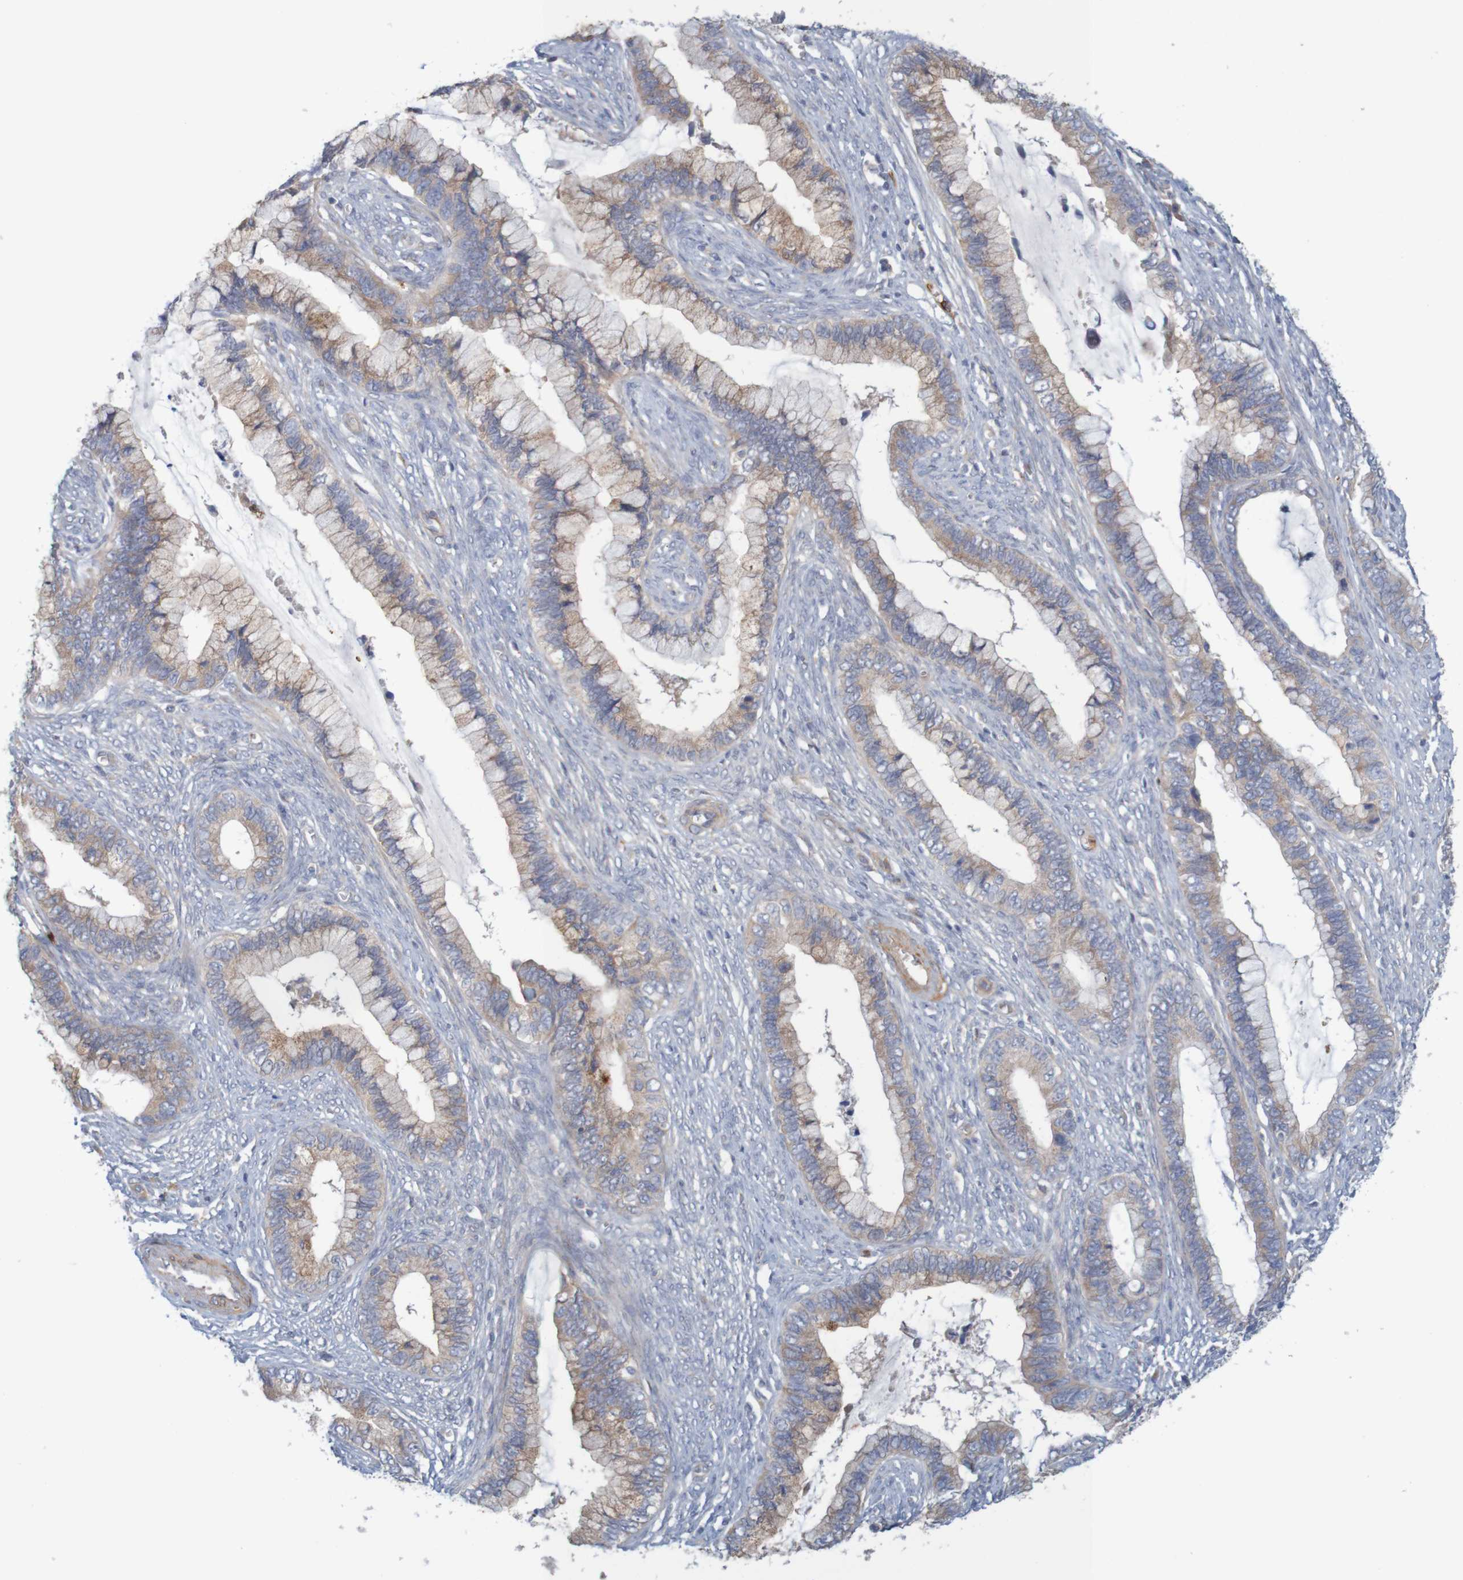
{"staining": {"intensity": "weak", "quantity": ">75%", "location": "cytoplasmic/membranous"}, "tissue": "cervical cancer", "cell_type": "Tumor cells", "image_type": "cancer", "snomed": [{"axis": "morphology", "description": "Adenocarcinoma, NOS"}, {"axis": "topography", "description": "Cervix"}], "caption": "Protein staining shows weak cytoplasmic/membranous positivity in approximately >75% of tumor cells in adenocarcinoma (cervical). (DAB (3,3'-diaminobenzidine) = brown stain, brightfield microscopy at high magnification).", "gene": "KRT23", "patient": {"sex": "female", "age": 44}}